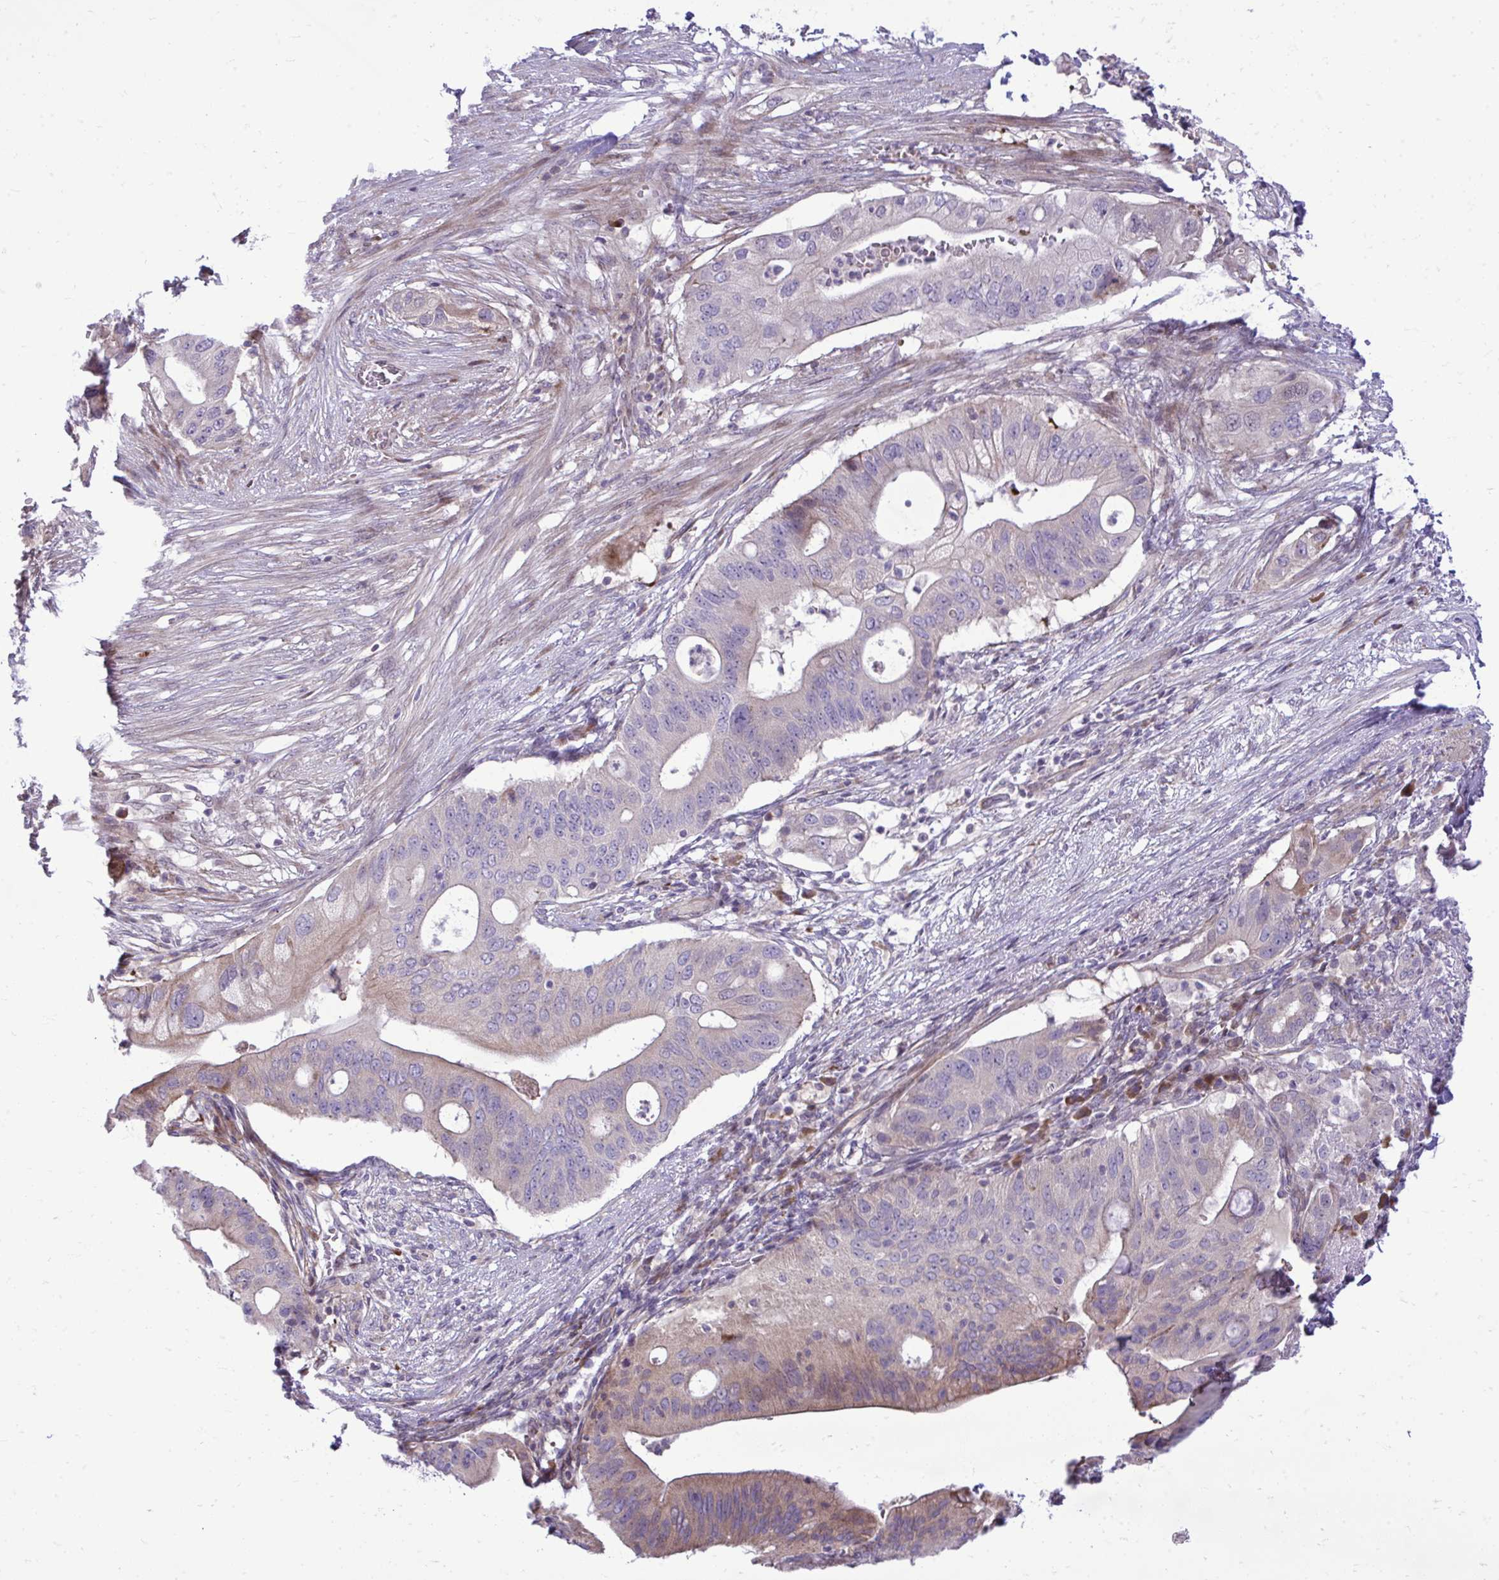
{"staining": {"intensity": "weak", "quantity": "<25%", "location": "cytoplasmic/membranous"}, "tissue": "pancreatic cancer", "cell_type": "Tumor cells", "image_type": "cancer", "snomed": [{"axis": "morphology", "description": "Adenocarcinoma, NOS"}, {"axis": "topography", "description": "Pancreas"}], "caption": "Immunohistochemistry (IHC) of pancreatic cancer exhibits no staining in tumor cells.", "gene": "ZSCAN9", "patient": {"sex": "female", "age": 72}}